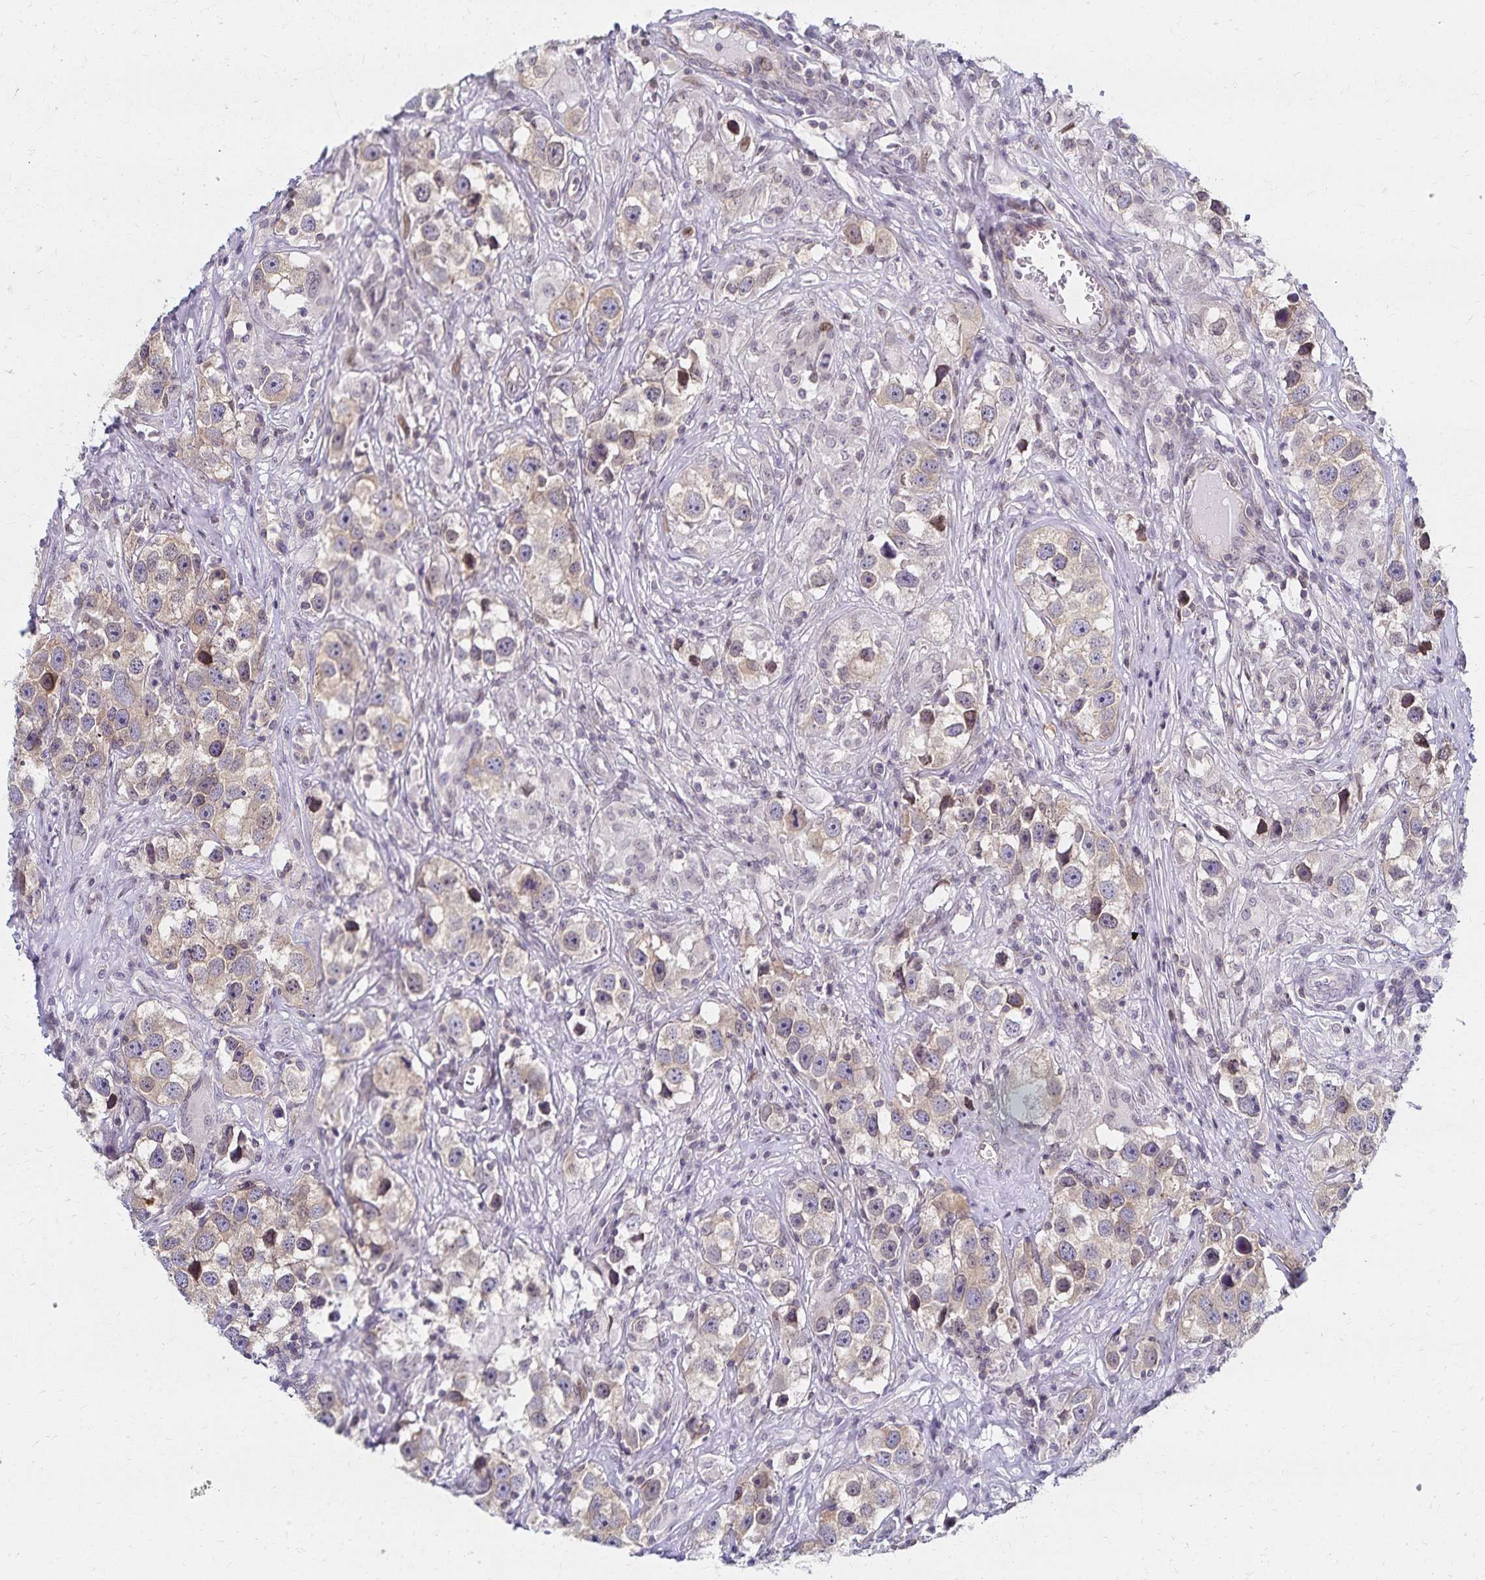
{"staining": {"intensity": "moderate", "quantity": "25%-75%", "location": "cytoplasmic/membranous,nuclear"}, "tissue": "testis cancer", "cell_type": "Tumor cells", "image_type": "cancer", "snomed": [{"axis": "morphology", "description": "Seminoma, NOS"}, {"axis": "topography", "description": "Testis"}], "caption": "The immunohistochemical stain shows moderate cytoplasmic/membranous and nuclear staining in tumor cells of testis seminoma tissue.", "gene": "RAB9B", "patient": {"sex": "male", "age": 49}}